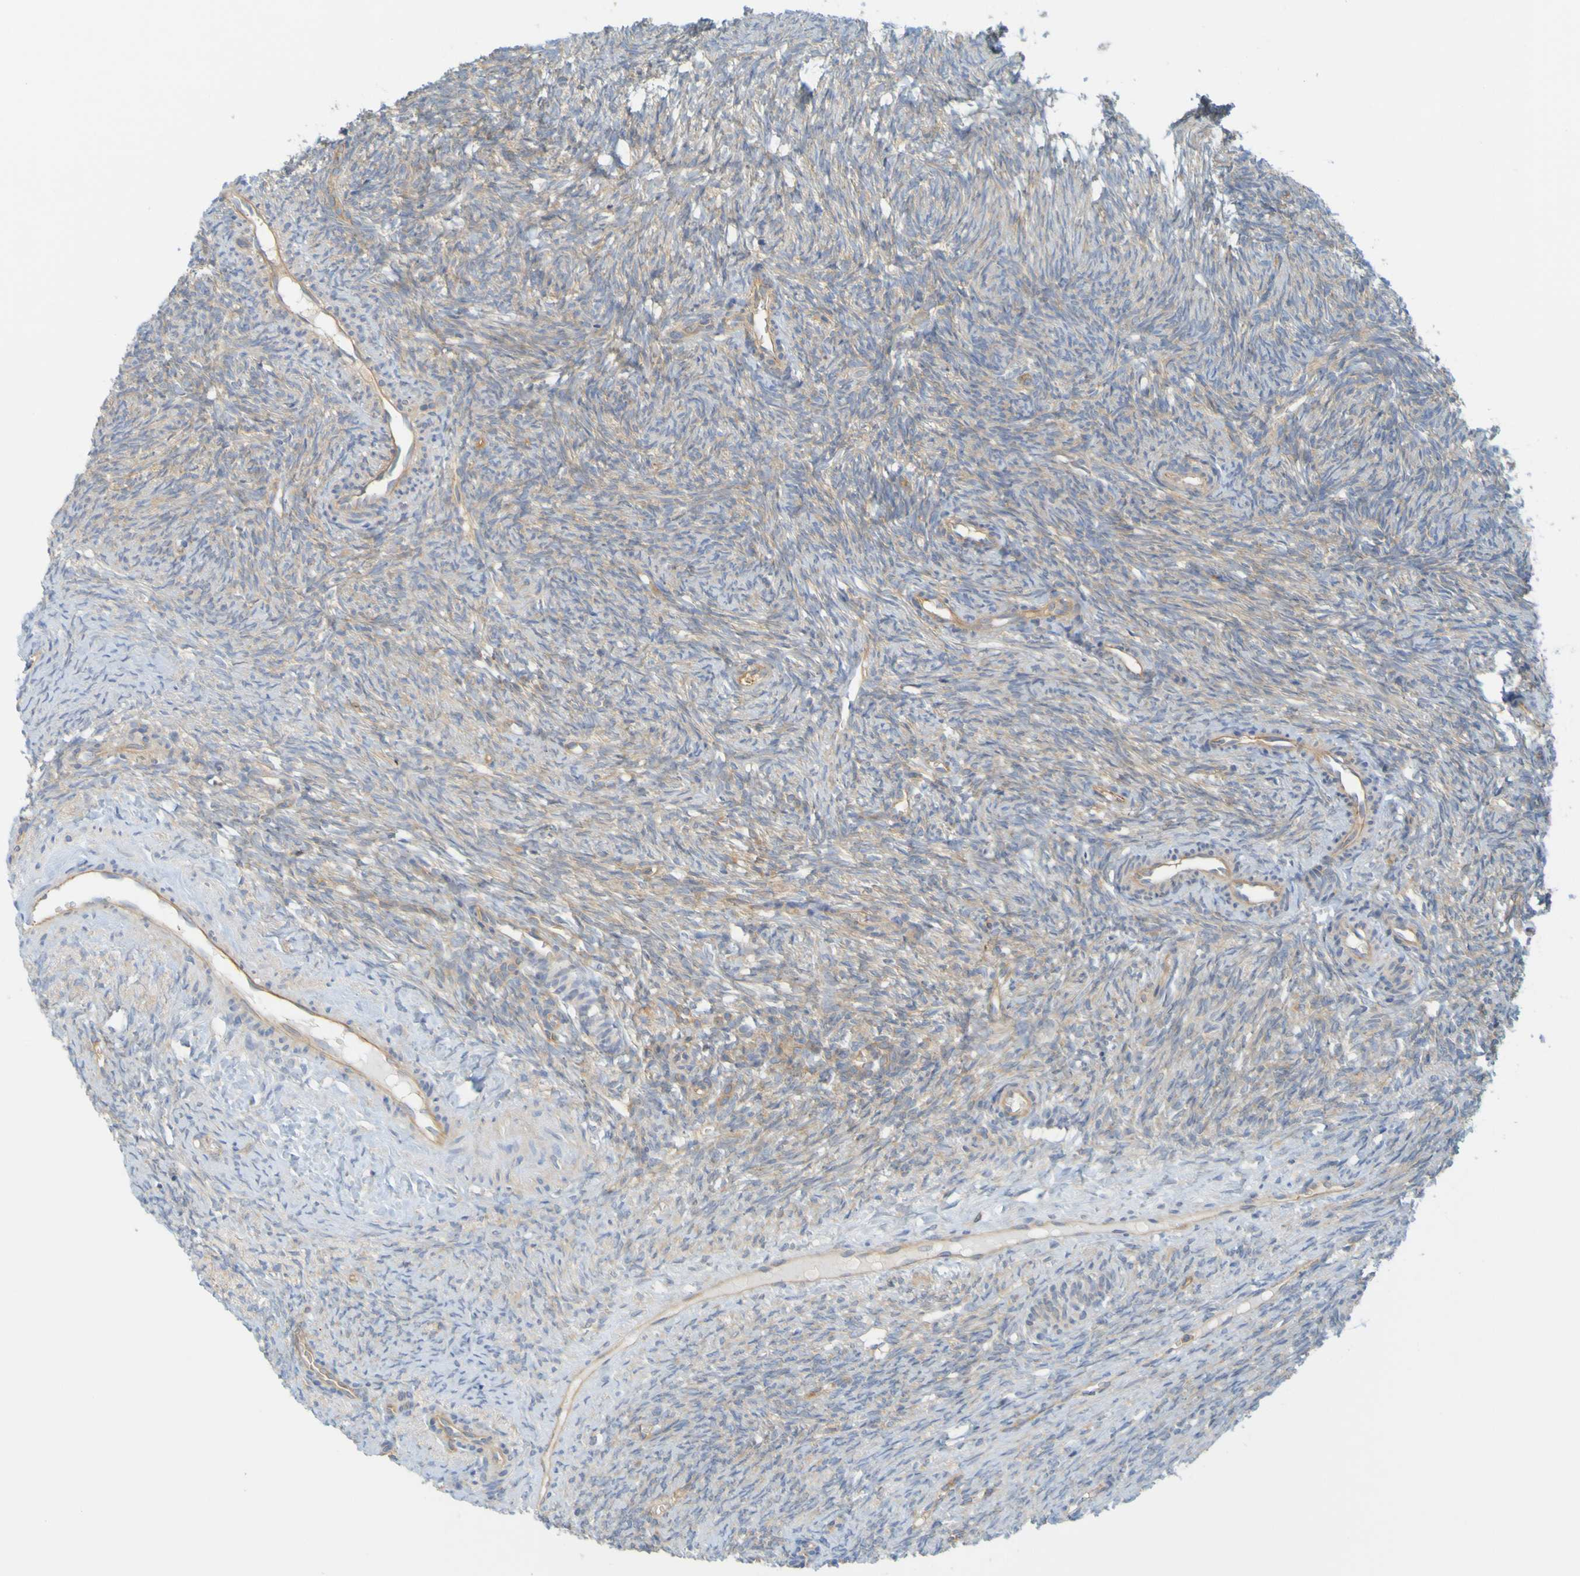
{"staining": {"intensity": "moderate", "quantity": ">75%", "location": "cytoplasmic/membranous"}, "tissue": "ovary", "cell_type": "Follicle cells", "image_type": "normal", "snomed": [{"axis": "morphology", "description": "Normal tissue, NOS"}, {"axis": "topography", "description": "Ovary"}], "caption": "IHC of benign human ovary exhibits medium levels of moderate cytoplasmic/membranous positivity in about >75% of follicle cells. (IHC, brightfield microscopy, high magnification).", "gene": "APPL1", "patient": {"sex": "female", "age": 41}}